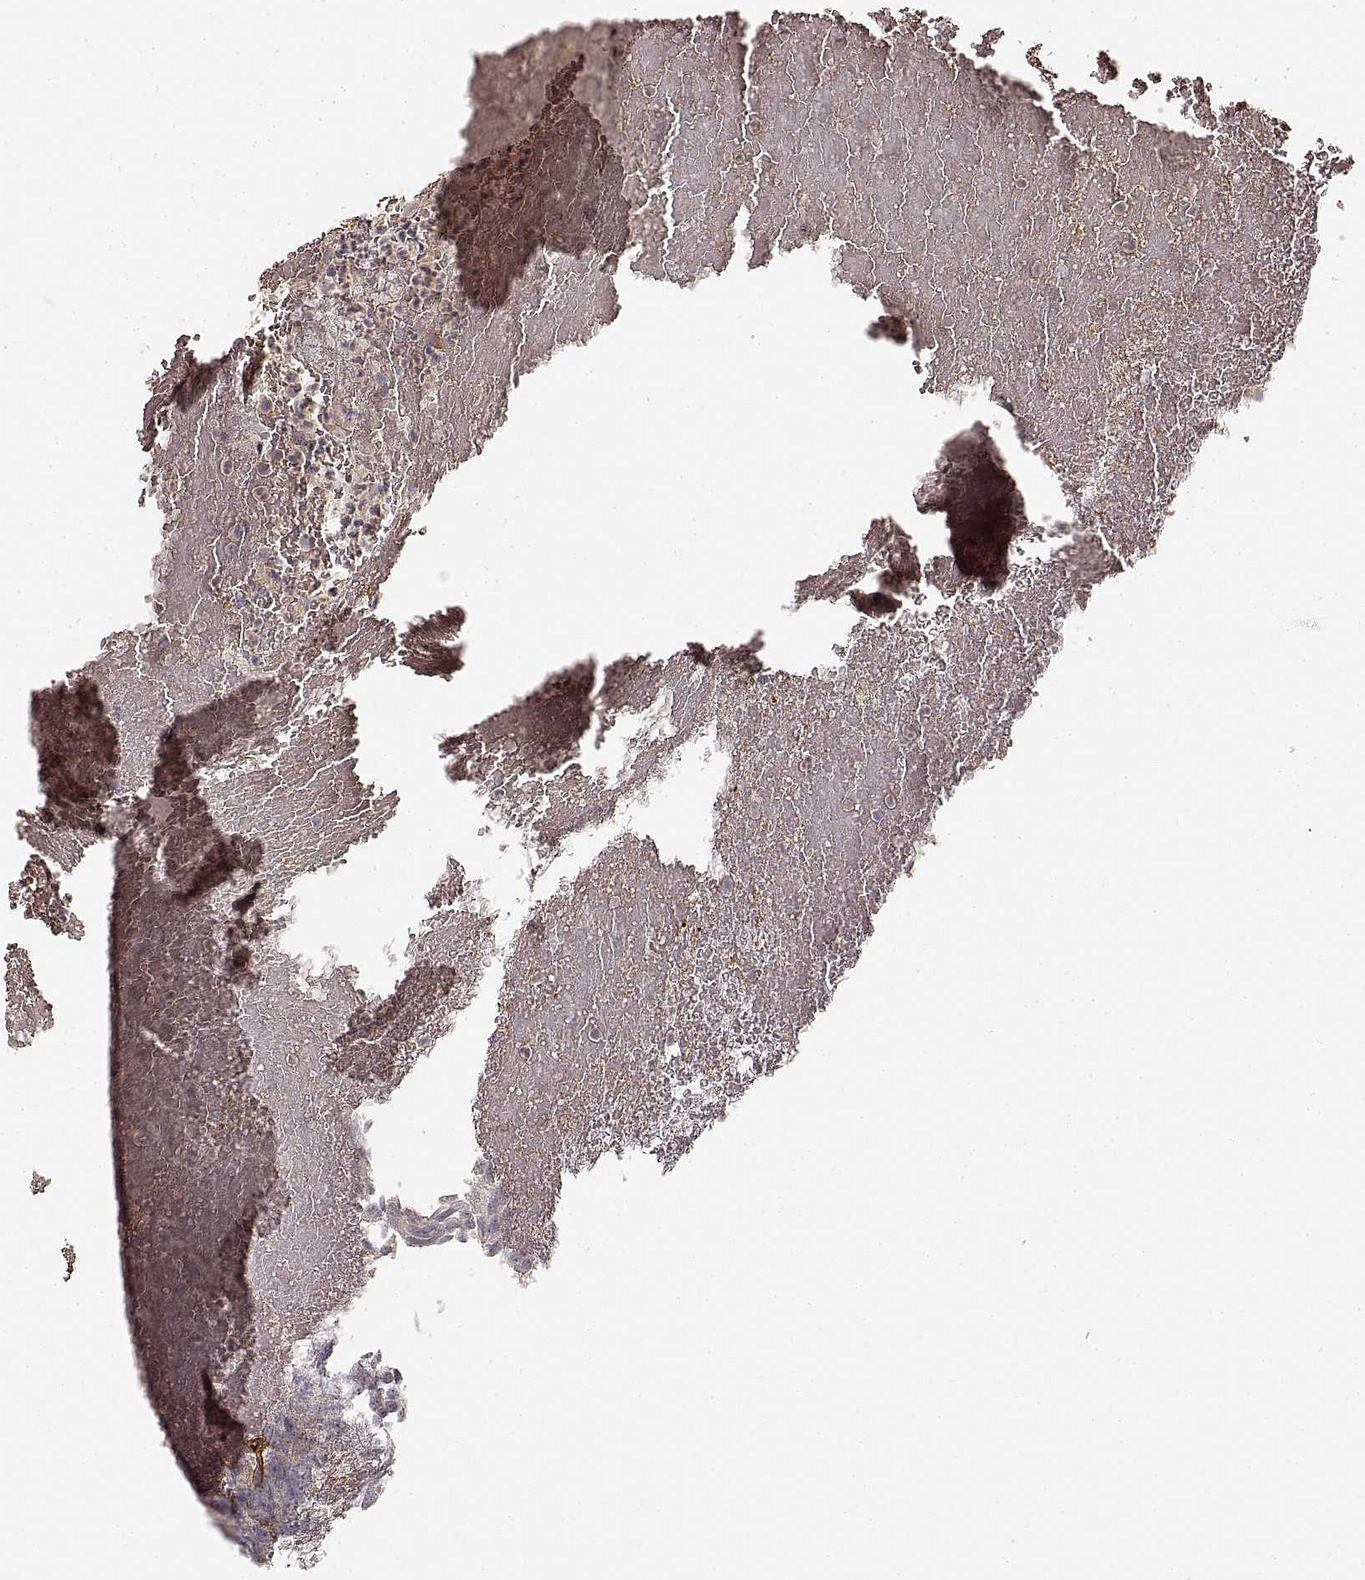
{"staining": {"intensity": "moderate", "quantity": "25%-75%", "location": "cytoplasmic/membranous"}, "tissue": "prostate cancer", "cell_type": "Tumor cells", "image_type": "cancer", "snomed": [{"axis": "morphology", "description": "Adenocarcinoma, High grade"}, {"axis": "topography", "description": "Prostate"}], "caption": "Protein analysis of prostate high-grade adenocarcinoma tissue reveals moderate cytoplasmic/membranous staining in approximately 25%-75% of tumor cells.", "gene": "LAMA4", "patient": {"sex": "male", "age": 53}}